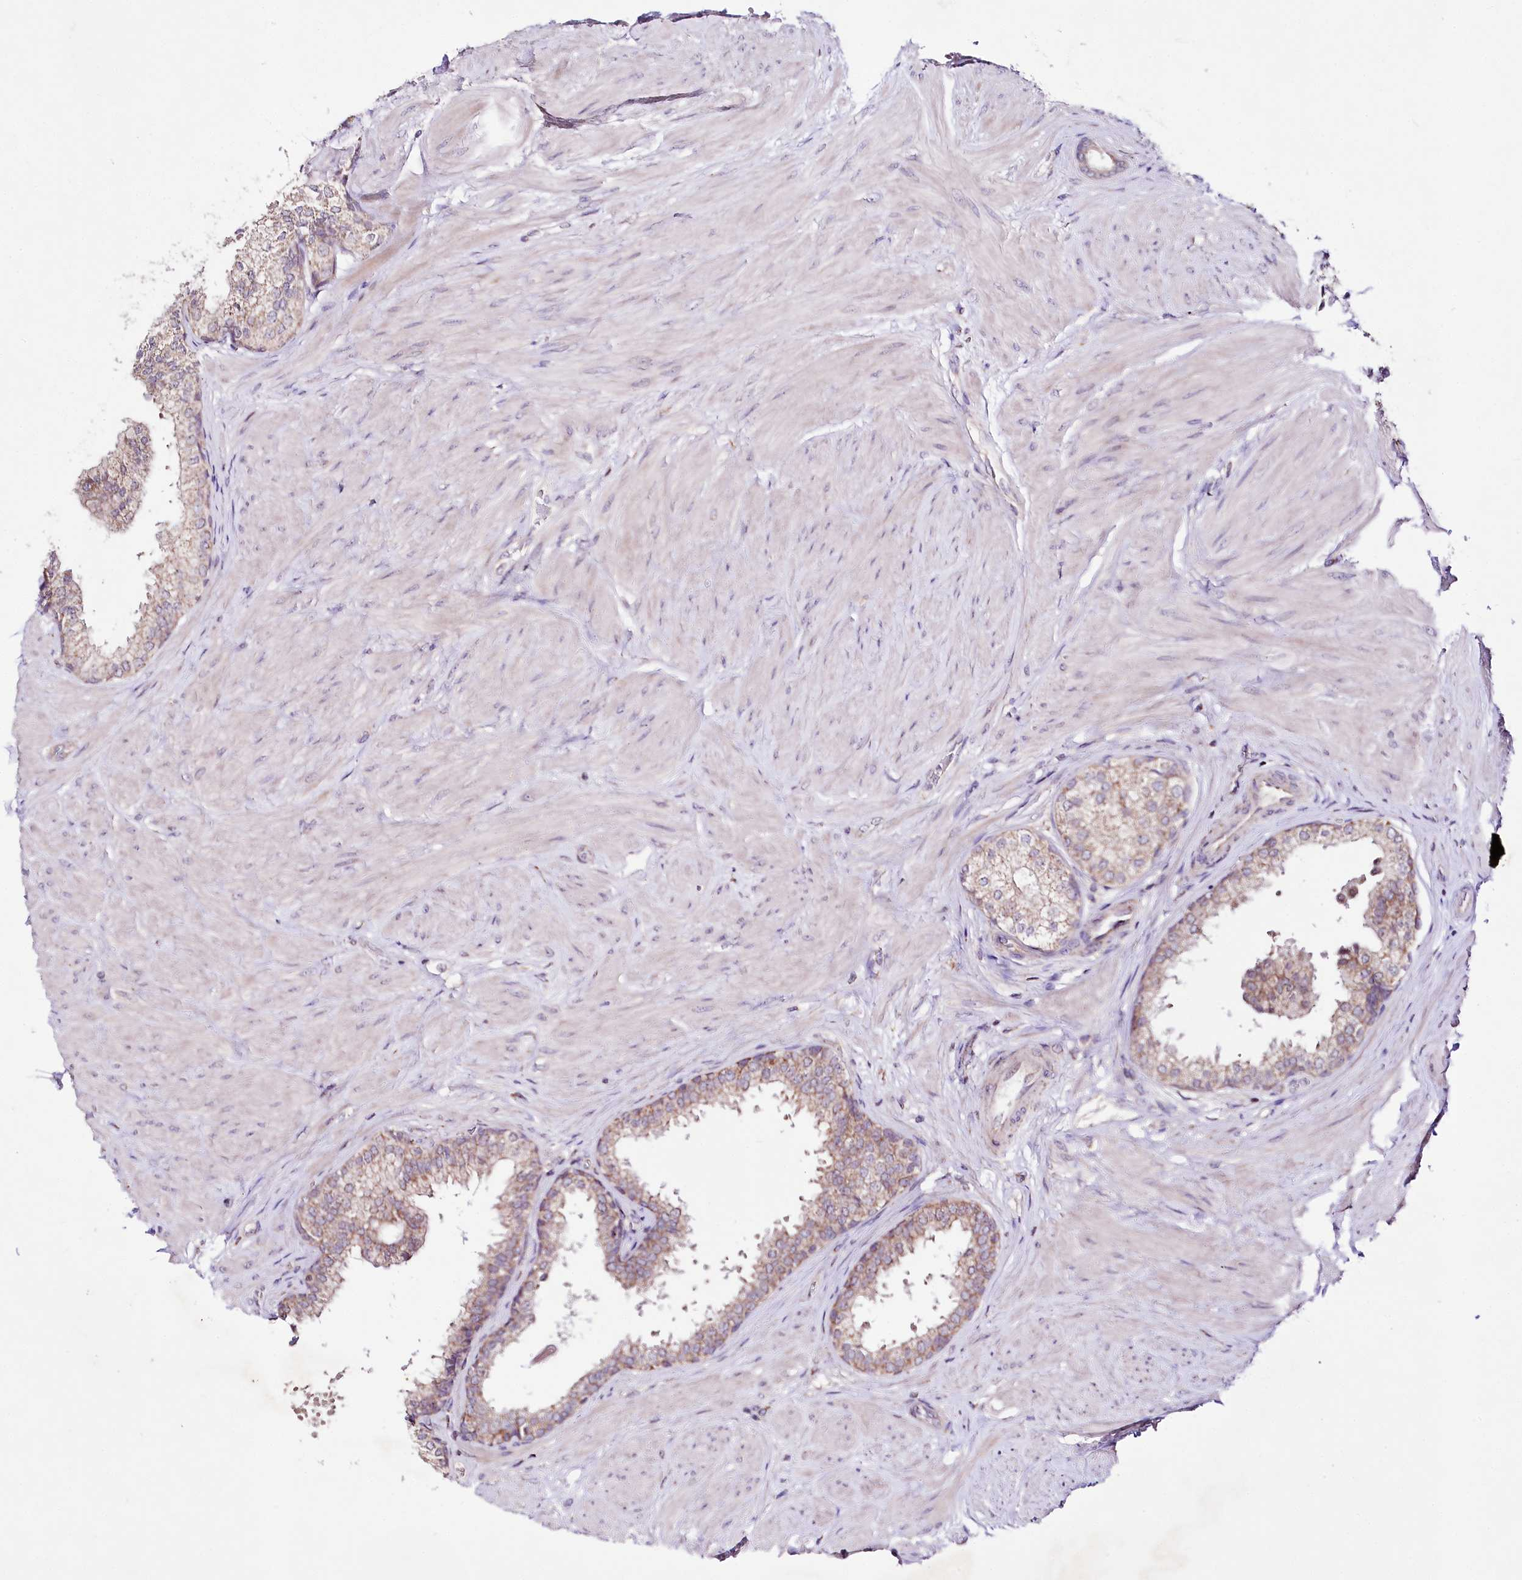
{"staining": {"intensity": "moderate", "quantity": ">75%", "location": "cytoplasmic/membranous"}, "tissue": "prostate", "cell_type": "Glandular cells", "image_type": "normal", "snomed": [{"axis": "morphology", "description": "Normal tissue, NOS"}, {"axis": "topography", "description": "Prostate"}], "caption": "Protein positivity by immunohistochemistry exhibits moderate cytoplasmic/membranous positivity in approximately >75% of glandular cells in unremarkable prostate.", "gene": "ATE1", "patient": {"sex": "male", "age": 48}}